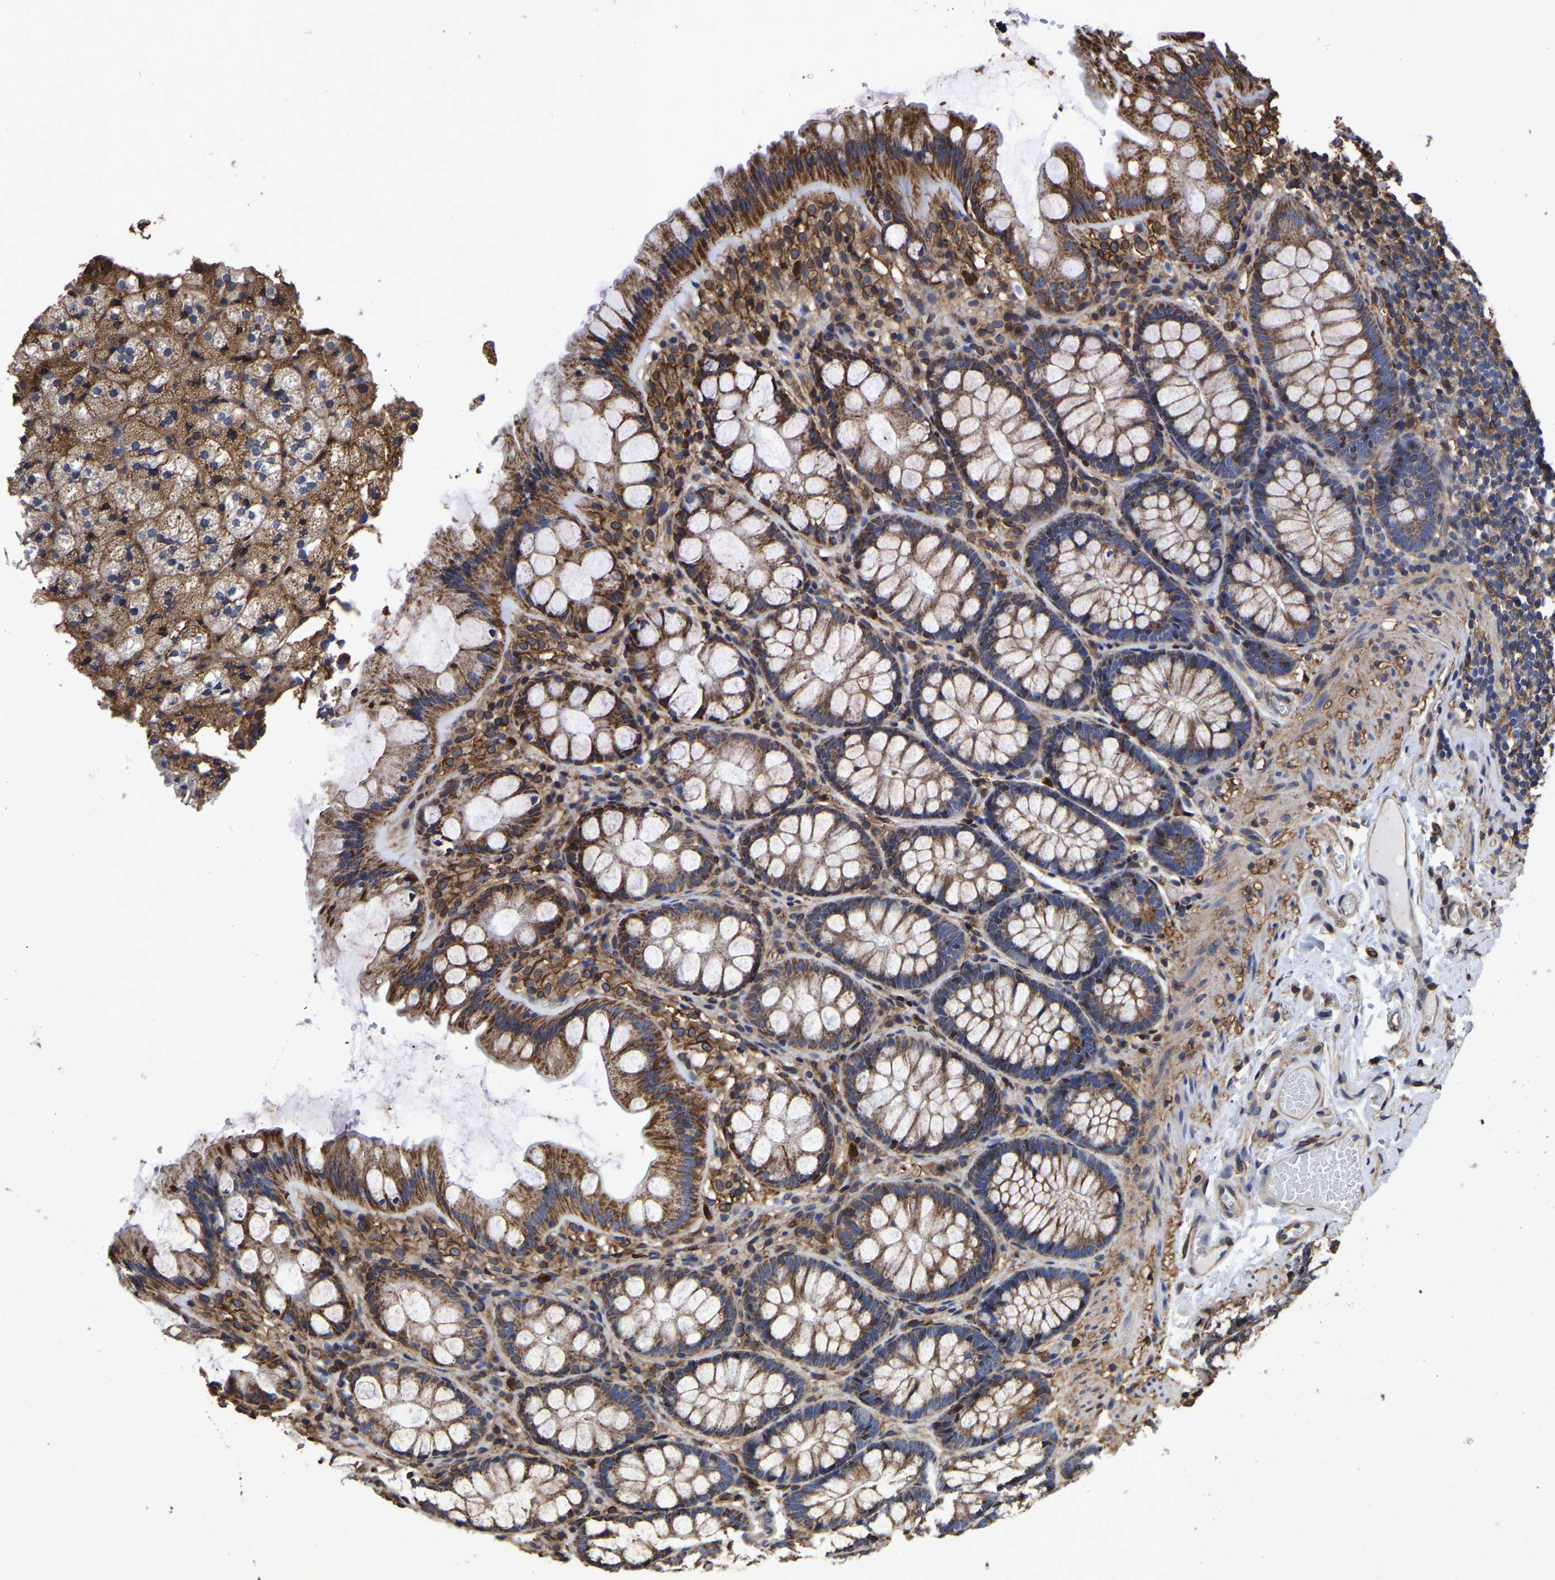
{"staining": {"intensity": "moderate", "quantity": ">75%", "location": "cytoplasmic/membranous"}, "tissue": "colon", "cell_type": "Endothelial cells", "image_type": "normal", "snomed": [{"axis": "morphology", "description": "Normal tissue, NOS"}, {"axis": "topography", "description": "Colon"}], "caption": "Immunohistochemical staining of normal human colon reveals >75% levels of moderate cytoplasmic/membranous protein expression in approximately >75% of endothelial cells.", "gene": "LIF", "patient": {"sex": "male", "age": 47}}